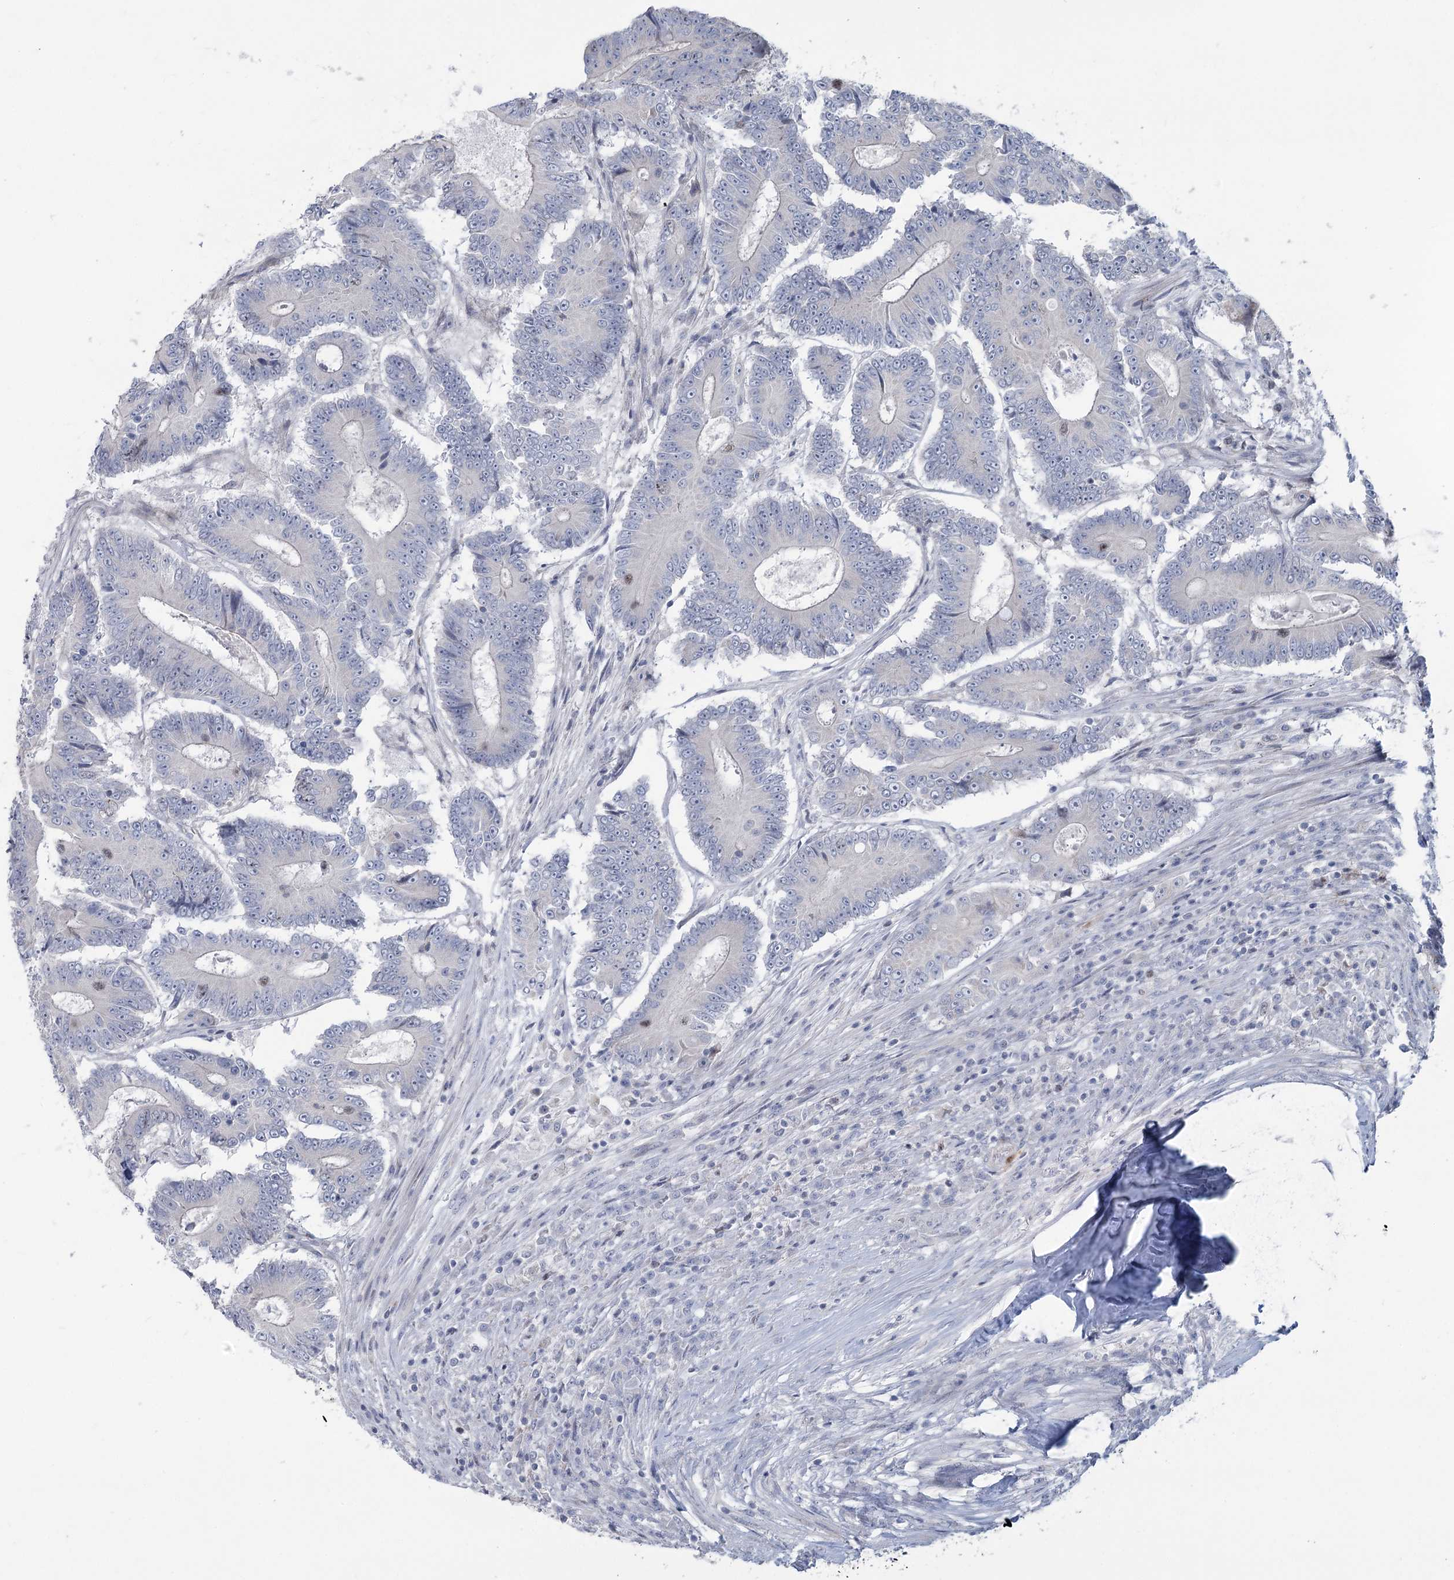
{"staining": {"intensity": "moderate", "quantity": "<25%", "location": "nuclear"}, "tissue": "colorectal cancer", "cell_type": "Tumor cells", "image_type": "cancer", "snomed": [{"axis": "morphology", "description": "Adenocarcinoma, NOS"}, {"axis": "topography", "description": "Colon"}], "caption": "Adenocarcinoma (colorectal) stained with immunohistochemistry reveals moderate nuclear positivity in about <25% of tumor cells. Using DAB (3,3'-diaminobenzidine) (brown) and hematoxylin (blue) stains, captured at high magnification using brightfield microscopy.", "gene": "ABITRAM", "patient": {"sex": "male", "age": 83}}